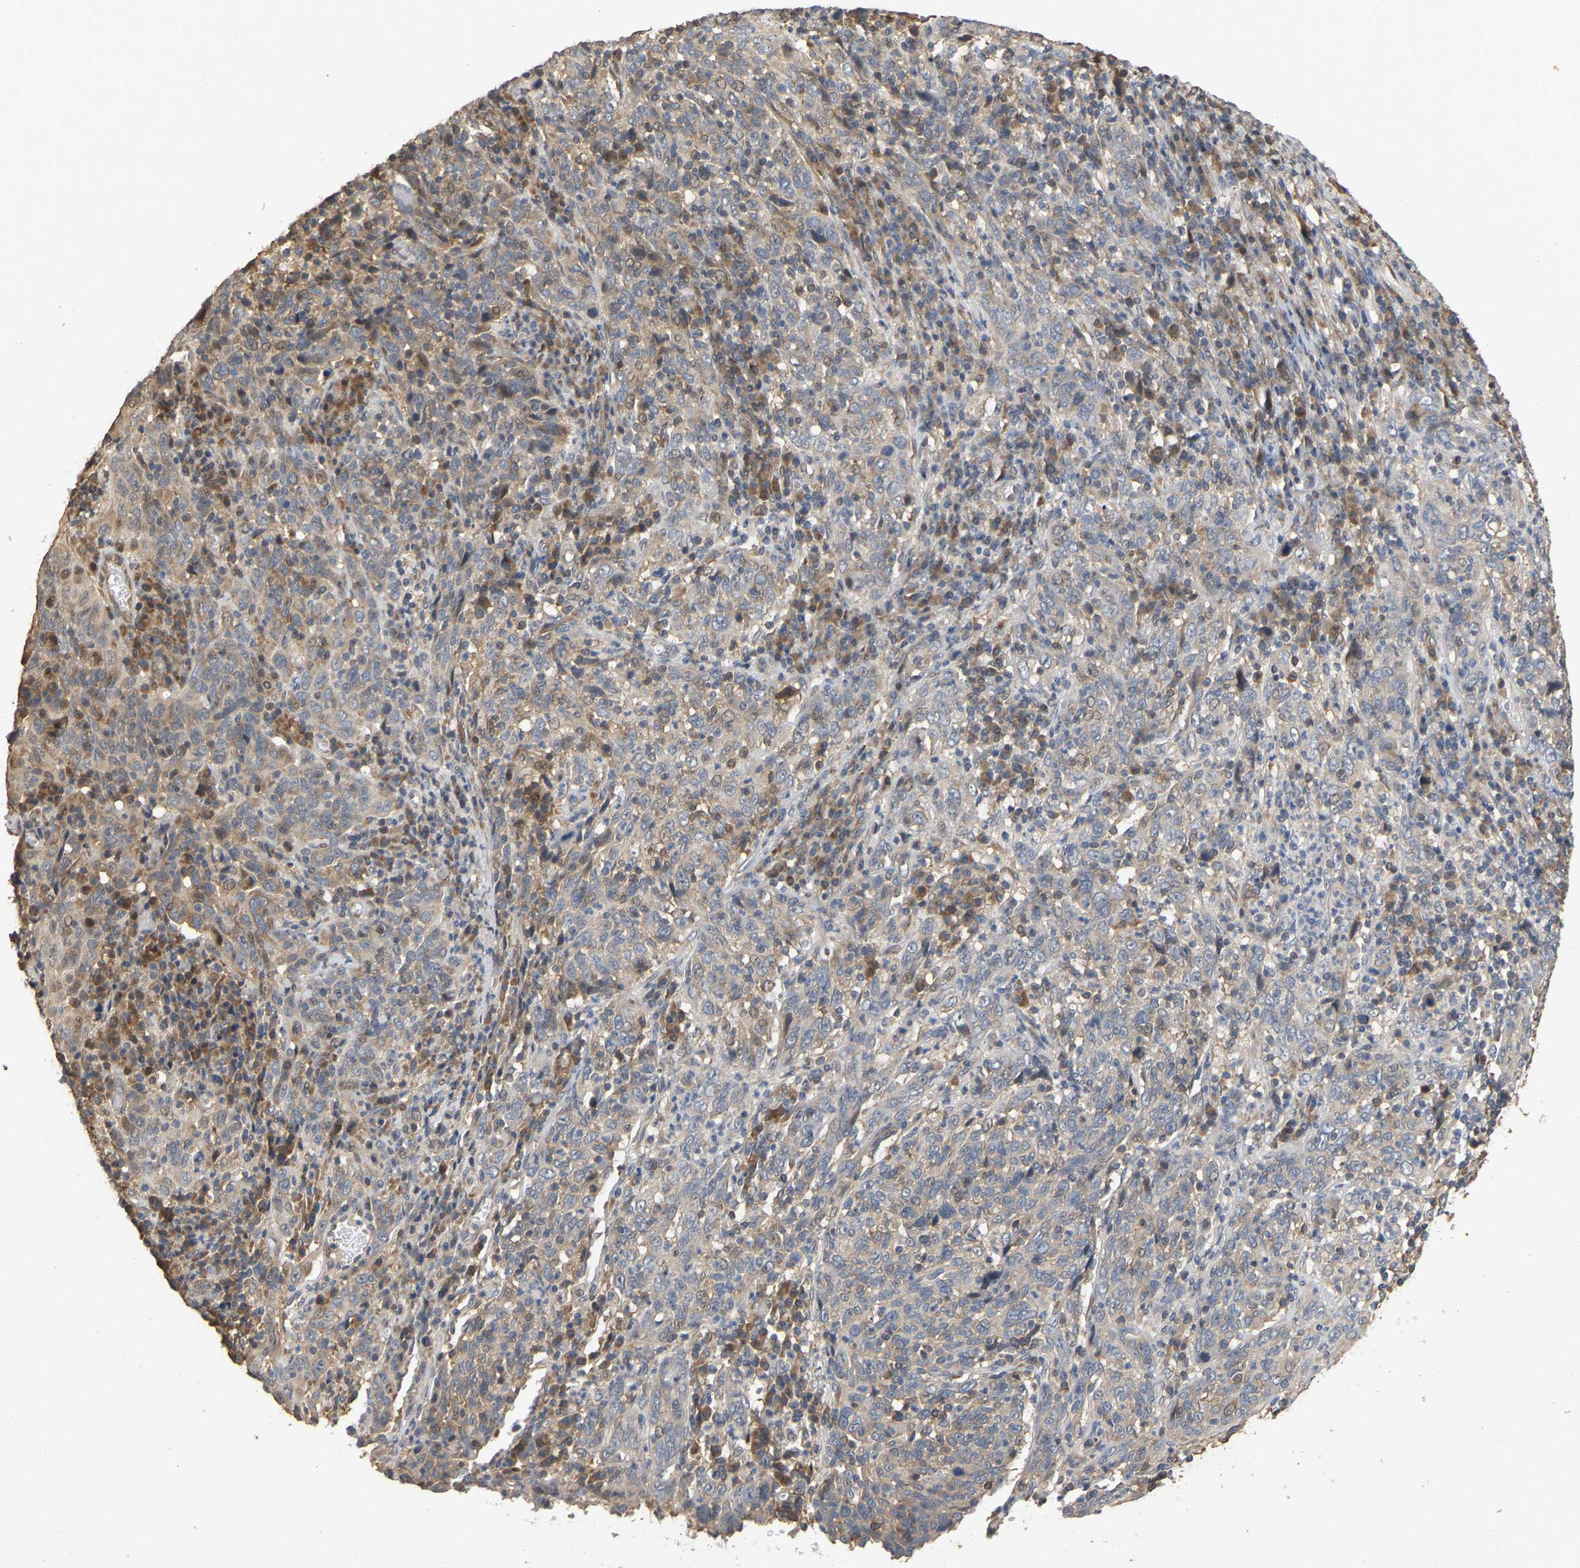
{"staining": {"intensity": "weak", "quantity": "25%-75%", "location": "cytoplasmic/membranous"}, "tissue": "cervical cancer", "cell_type": "Tumor cells", "image_type": "cancer", "snomed": [{"axis": "morphology", "description": "Squamous cell carcinoma, NOS"}, {"axis": "topography", "description": "Cervix"}], "caption": "An image of cervical cancer stained for a protein demonstrates weak cytoplasmic/membranous brown staining in tumor cells.", "gene": "NCS1", "patient": {"sex": "female", "age": 46}}